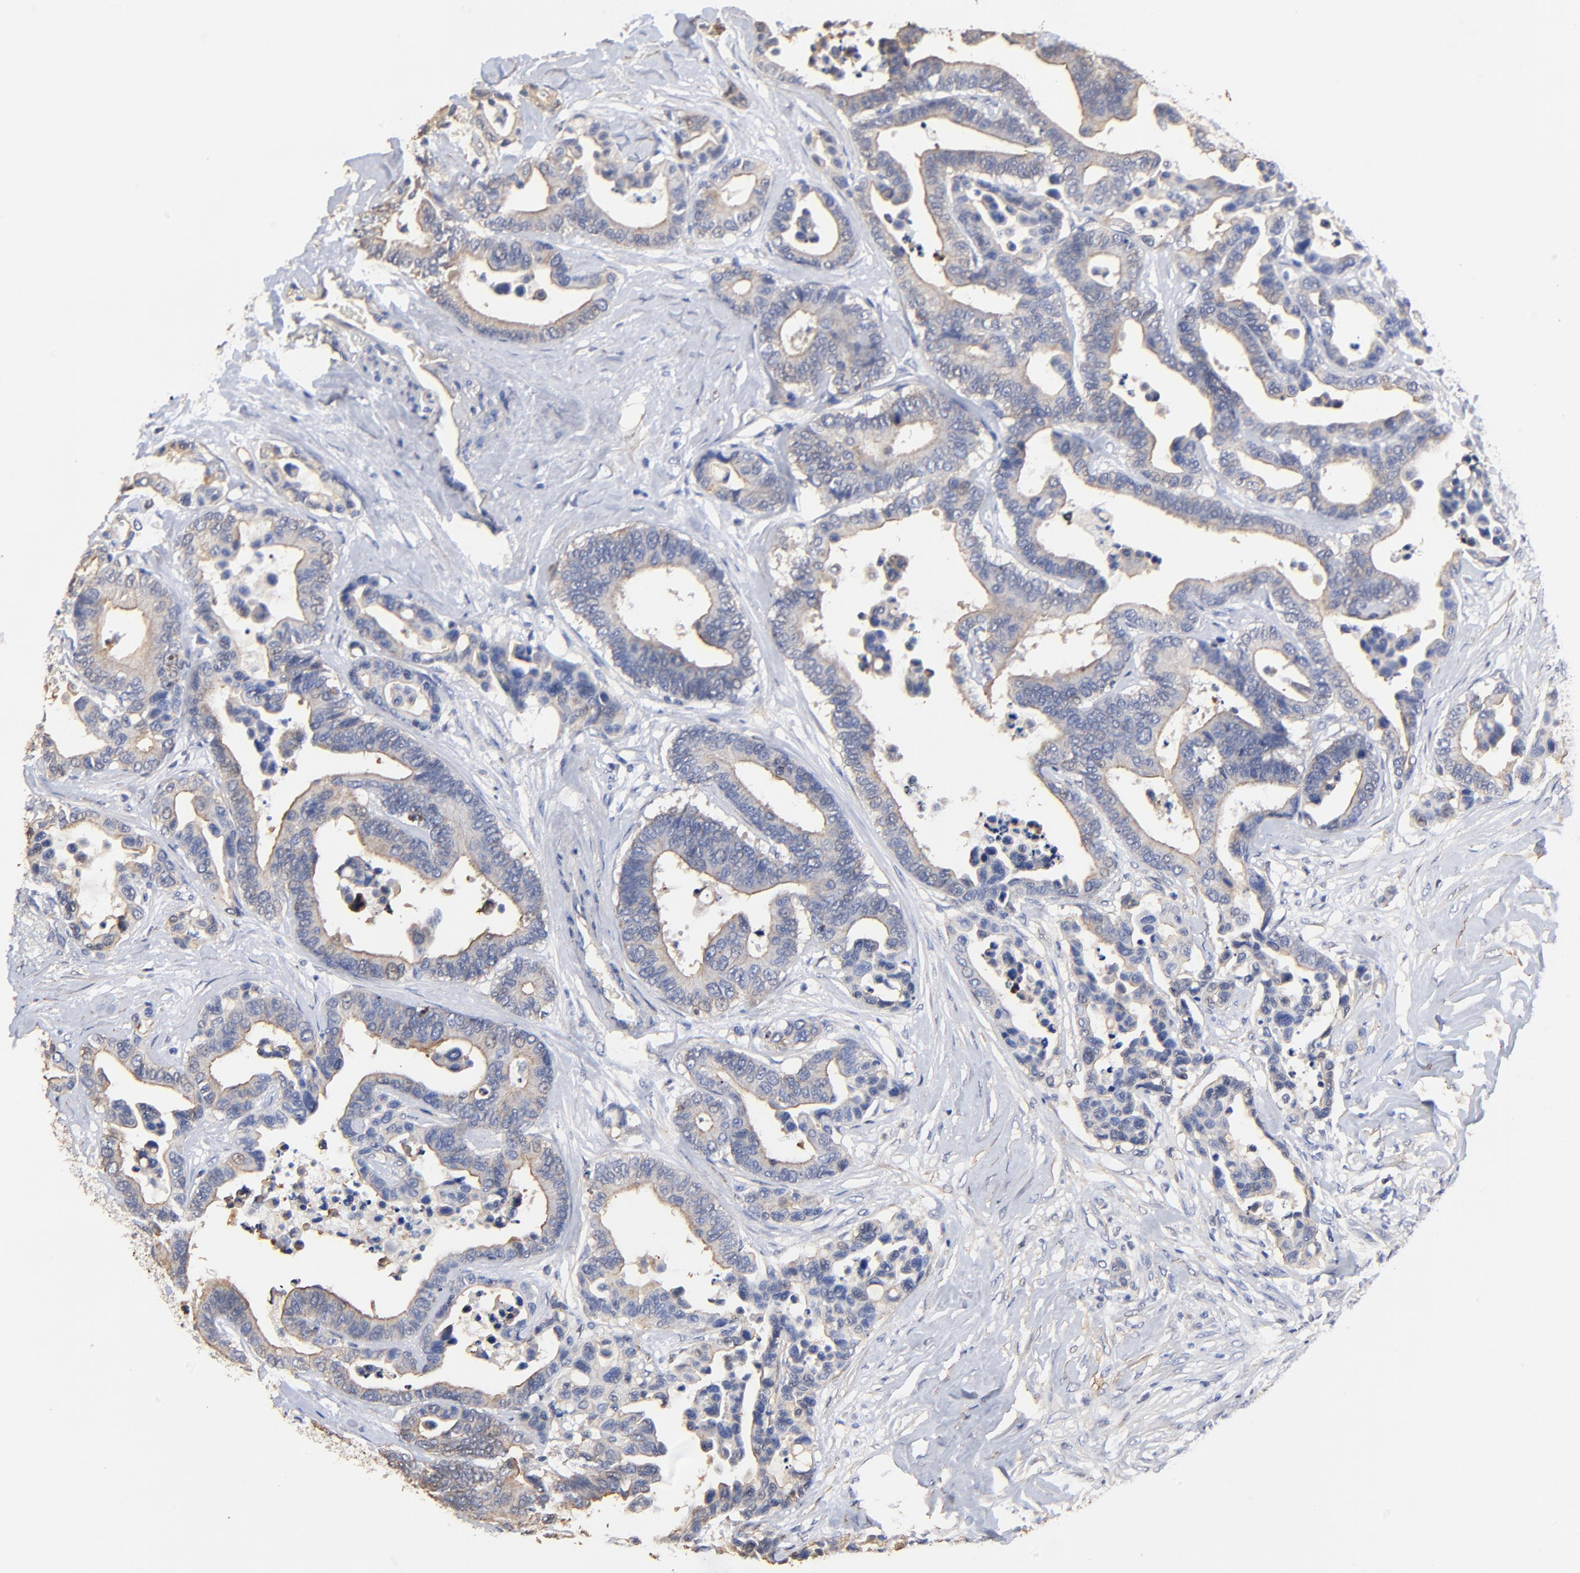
{"staining": {"intensity": "negative", "quantity": "none", "location": "none"}, "tissue": "colorectal cancer", "cell_type": "Tumor cells", "image_type": "cancer", "snomed": [{"axis": "morphology", "description": "Adenocarcinoma, NOS"}, {"axis": "topography", "description": "Colon"}], "caption": "Image shows no protein positivity in tumor cells of colorectal cancer (adenocarcinoma) tissue. Nuclei are stained in blue.", "gene": "TAGLN2", "patient": {"sex": "male", "age": 82}}